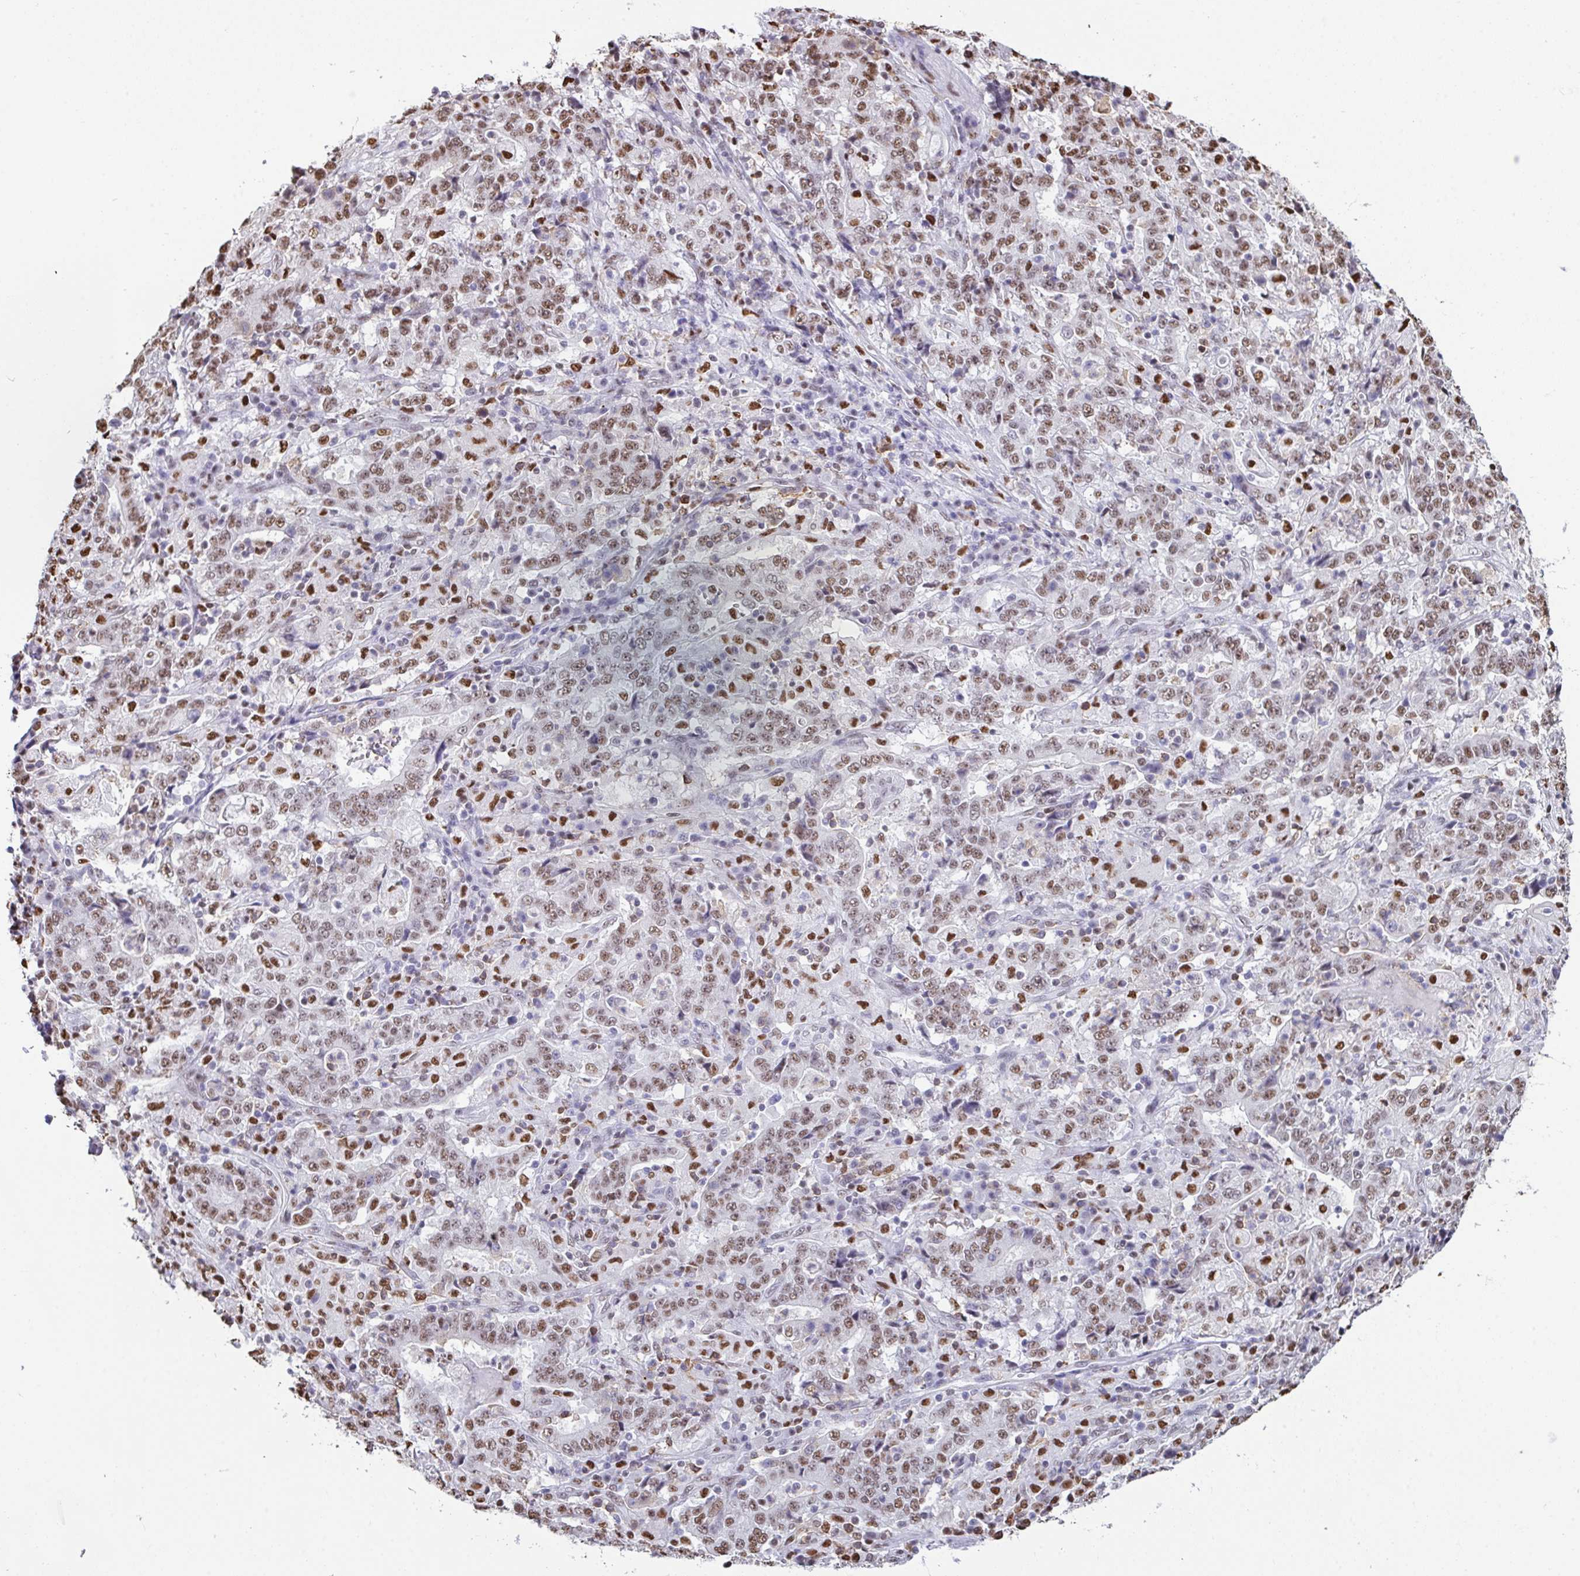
{"staining": {"intensity": "moderate", "quantity": ">75%", "location": "nuclear"}, "tissue": "stomach cancer", "cell_type": "Tumor cells", "image_type": "cancer", "snomed": [{"axis": "morphology", "description": "Normal tissue, NOS"}, {"axis": "morphology", "description": "Adenocarcinoma, NOS"}, {"axis": "topography", "description": "Stomach, upper"}, {"axis": "topography", "description": "Stomach"}], "caption": "Immunohistochemical staining of stomach cancer reveals medium levels of moderate nuclear protein staining in approximately >75% of tumor cells.", "gene": "BTBD10", "patient": {"sex": "male", "age": 59}}